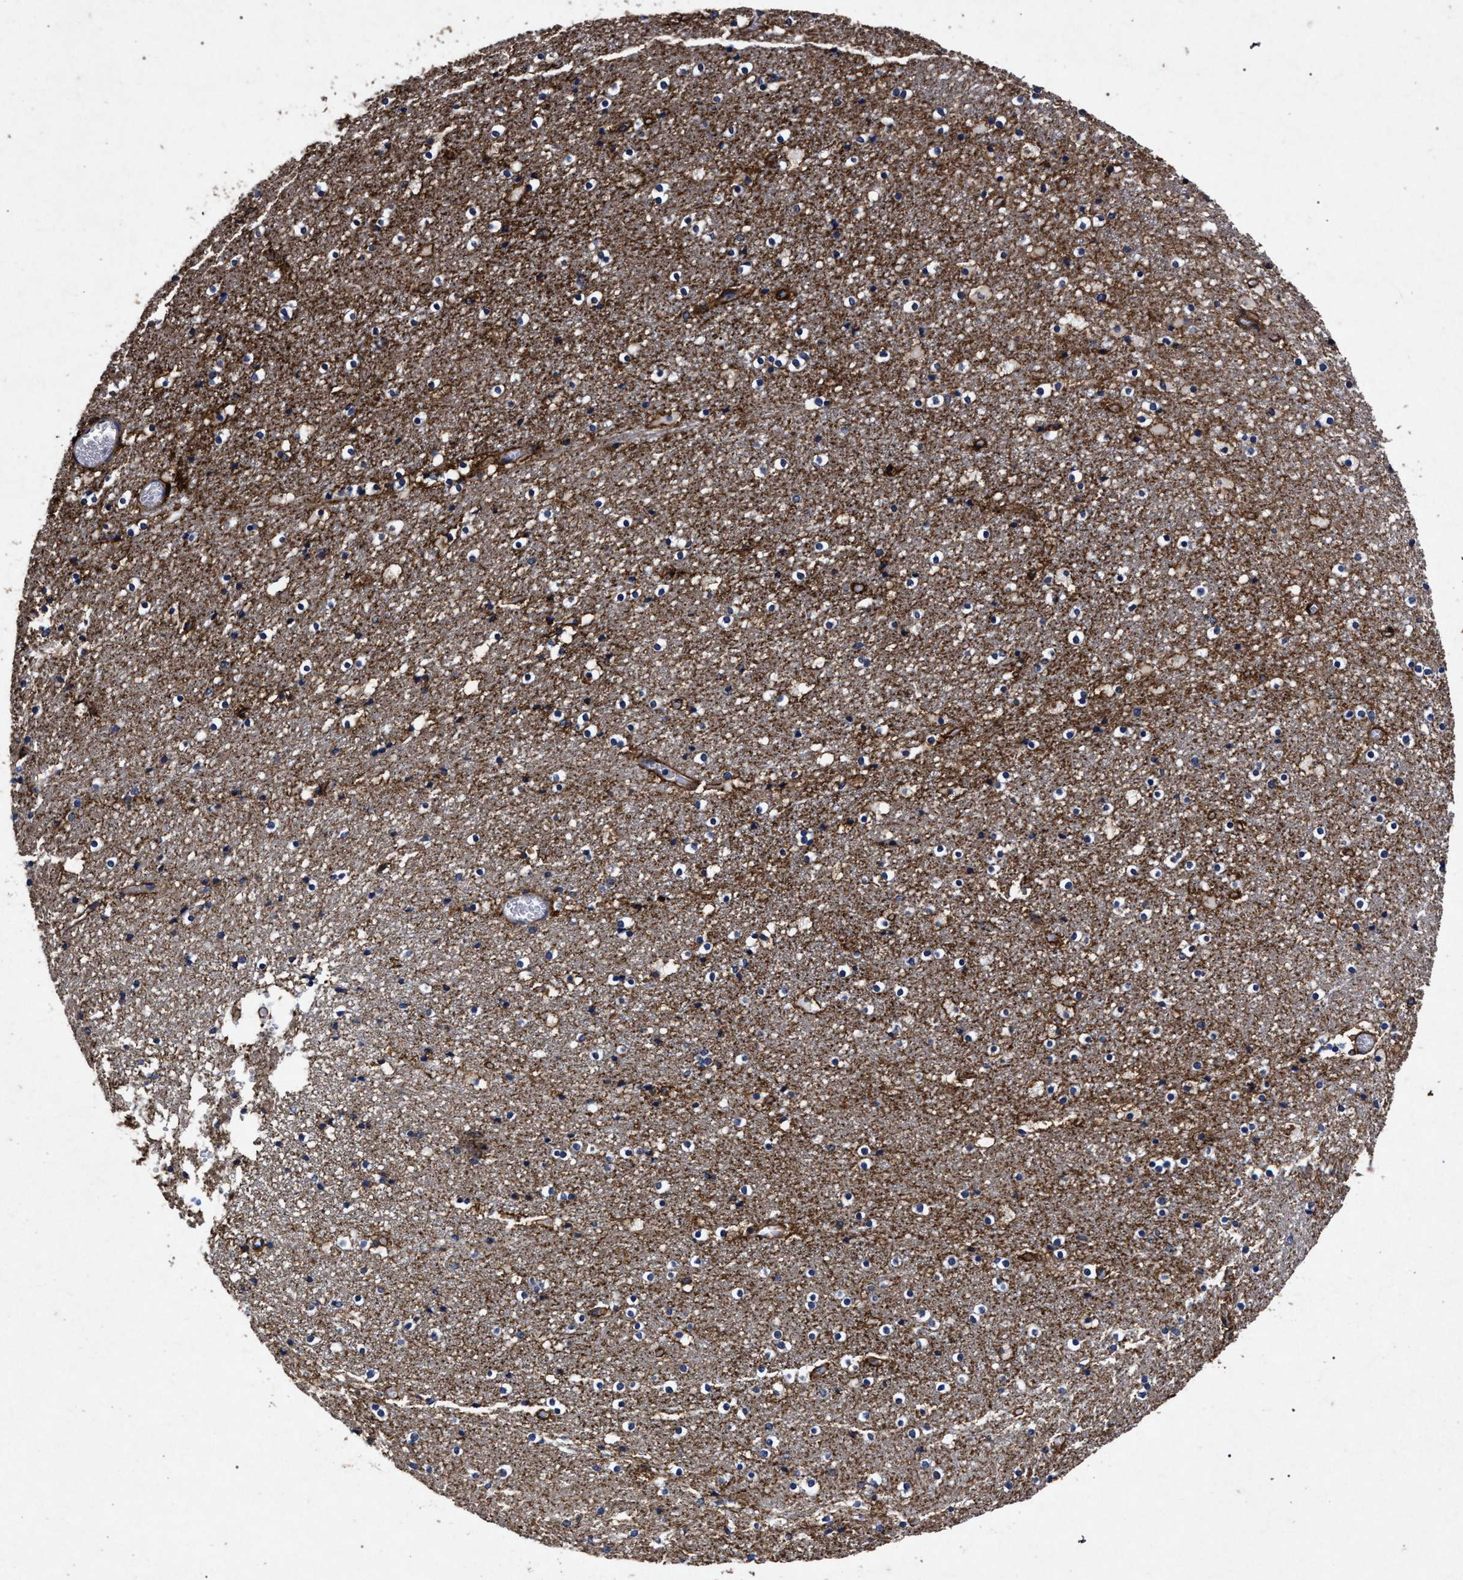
{"staining": {"intensity": "strong", "quantity": "<25%", "location": "cytoplasmic/membranous"}, "tissue": "caudate", "cell_type": "Glial cells", "image_type": "normal", "snomed": [{"axis": "morphology", "description": "Normal tissue, NOS"}, {"axis": "topography", "description": "Lateral ventricle wall"}], "caption": "Approximately <25% of glial cells in unremarkable caudate show strong cytoplasmic/membranous protein staining as visualized by brown immunohistochemical staining.", "gene": "ATP1A2", "patient": {"sex": "male", "age": 45}}